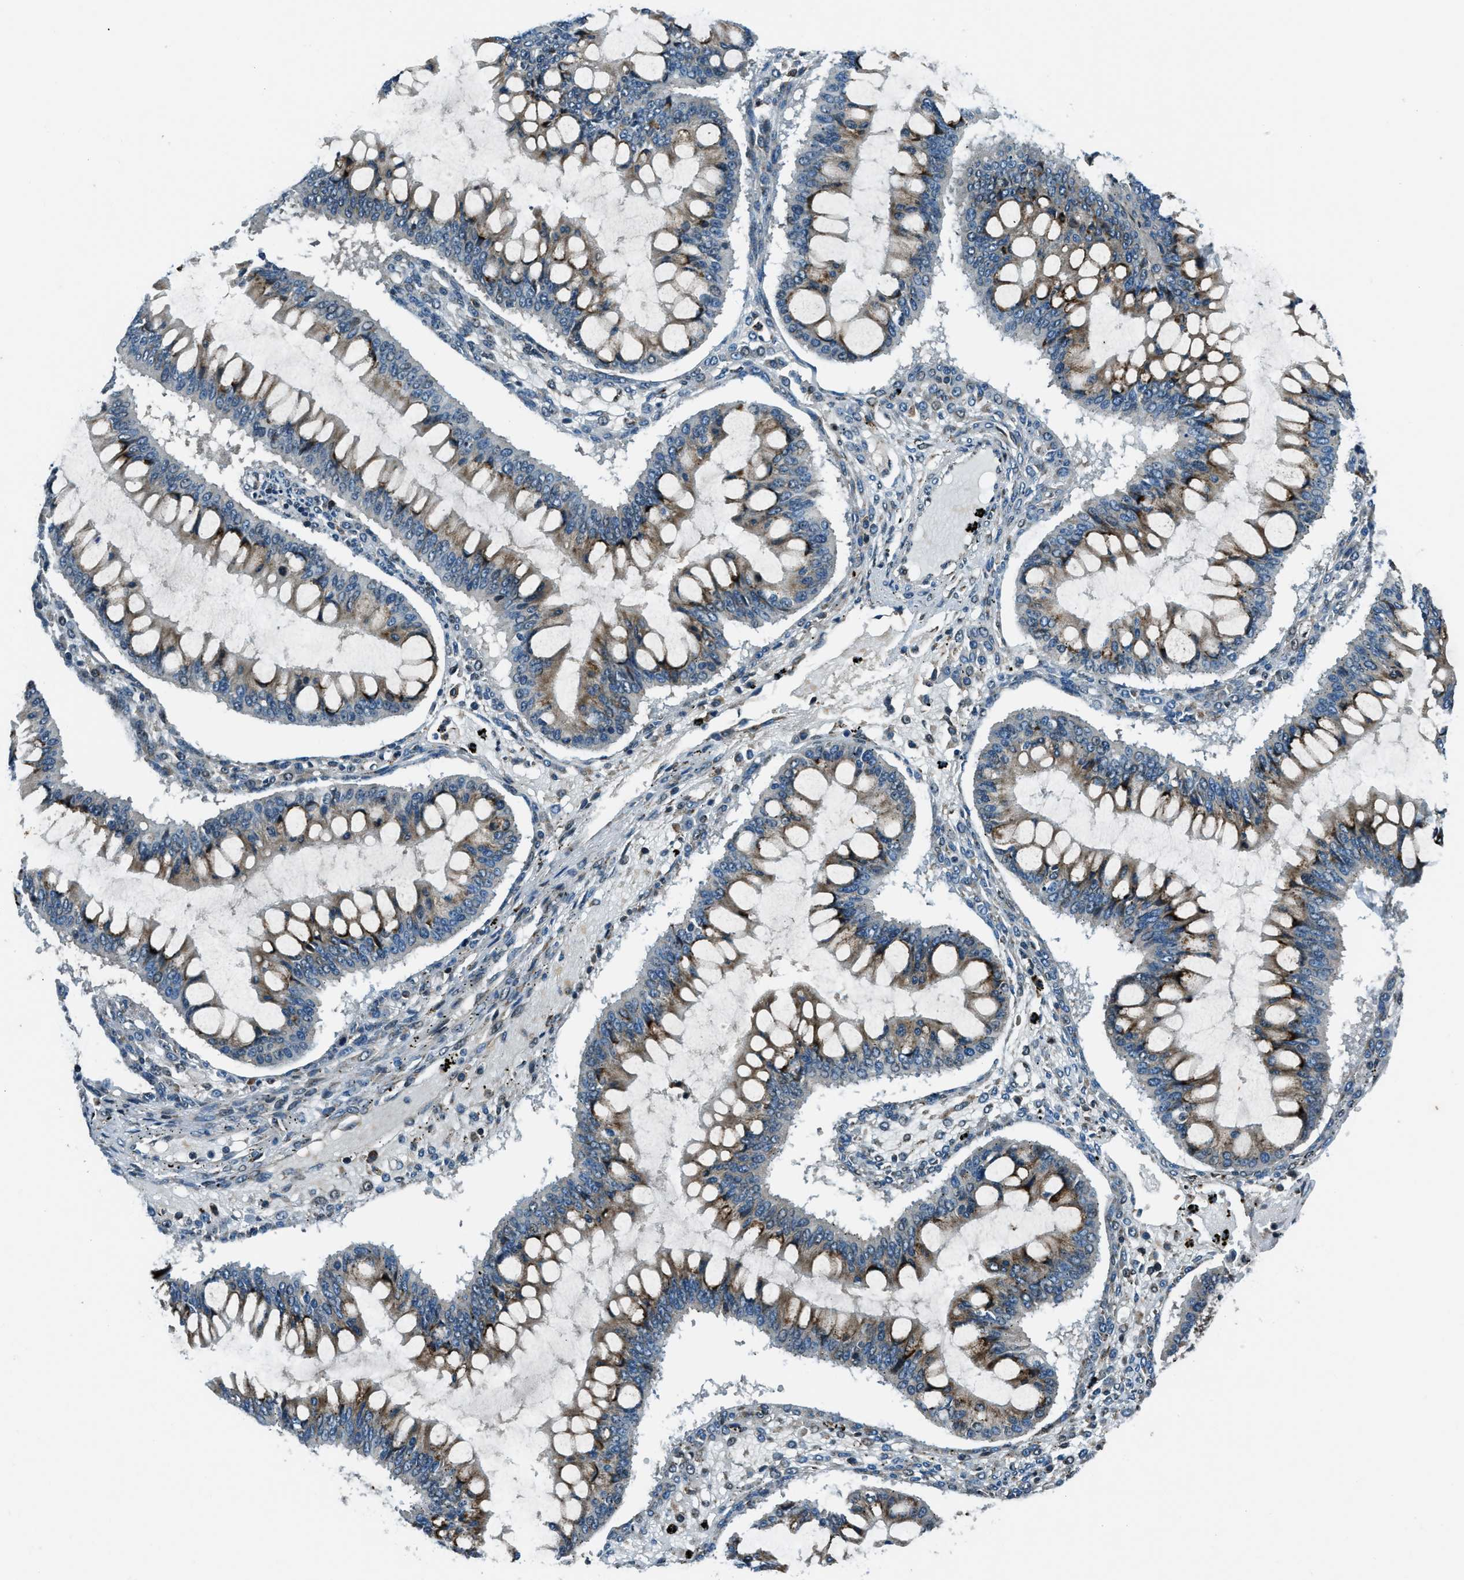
{"staining": {"intensity": "weak", "quantity": ">75%", "location": "cytoplasmic/membranous"}, "tissue": "ovarian cancer", "cell_type": "Tumor cells", "image_type": "cancer", "snomed": [{"axis": "morphology", "description": "Cystadenocarcinoma, mucinous, NOS"}, {"axis": "topography", "description": "Ovary"}], "caption": "DAB immunohistochemical staining of human ovarian mucinous cystadenocarcinoma shows weak cytoplasmic/membranous protein staining in about >75% of tumor cells. (Brightfield microscopy of DAB IHC at high magnification).", "gene": "ACTL9", "patient": {"sex": "female", "age": 73}}